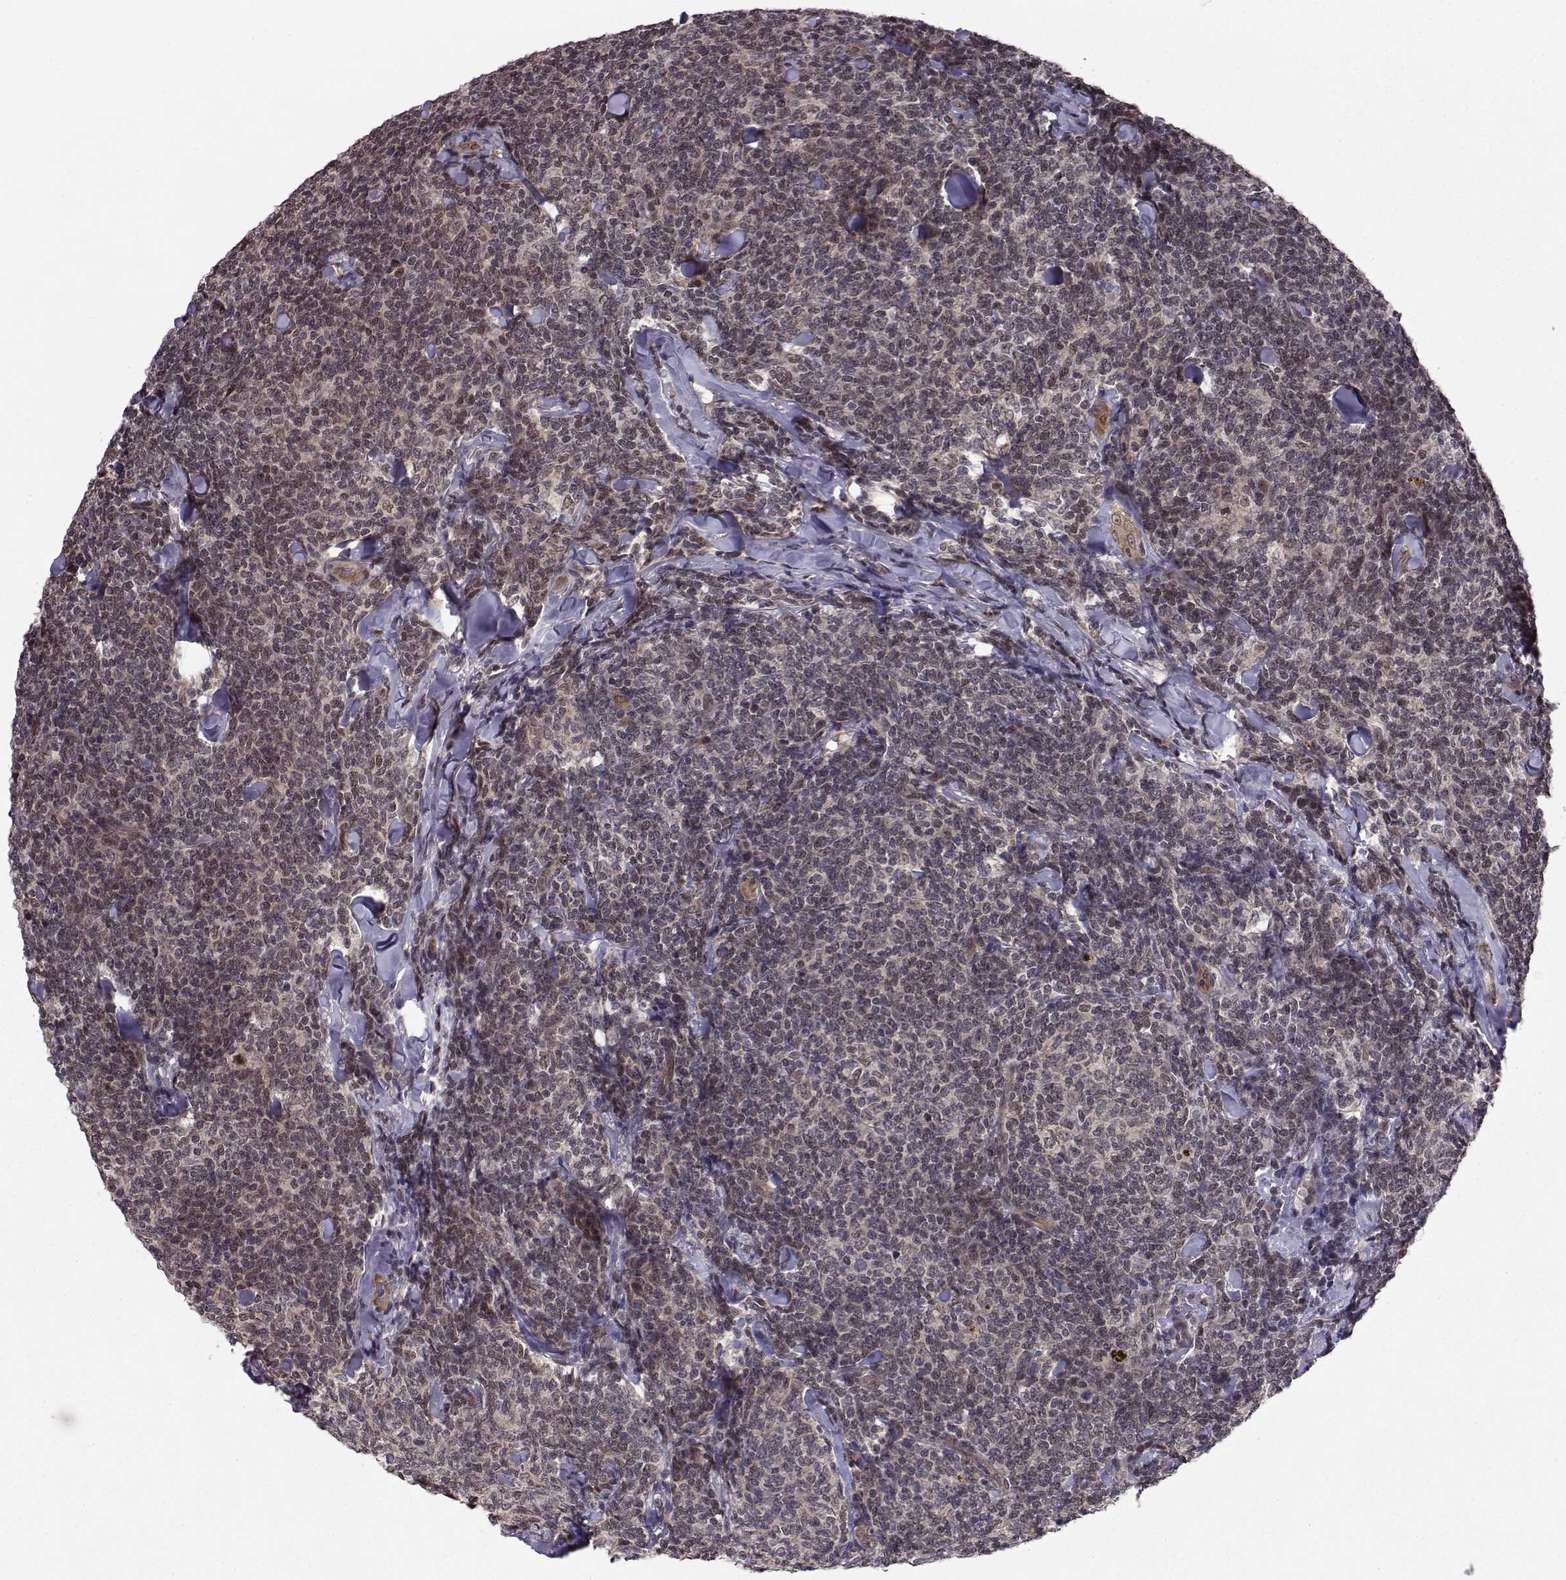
{"staining": {"intensity": "negative", "quantity": "none", "location": "none"}, "tissue": "lymphoma", "cell_type": "Tumor cells", "image_type": "cancer", "snomed": [{"axis": "morphology", "description": "Malignant lymphoma, non-Hodgkin's type, Low grade"}, {"axis": "topography", "description": "Lymph node"}], "caption": "Histopathology image shows no significant protein expression in tumor cells of malignant lymphoma, non-Hodgkin's type (low-grade).", "gene": "PKN2", "patient": {"sex": "female", "age": 56}}